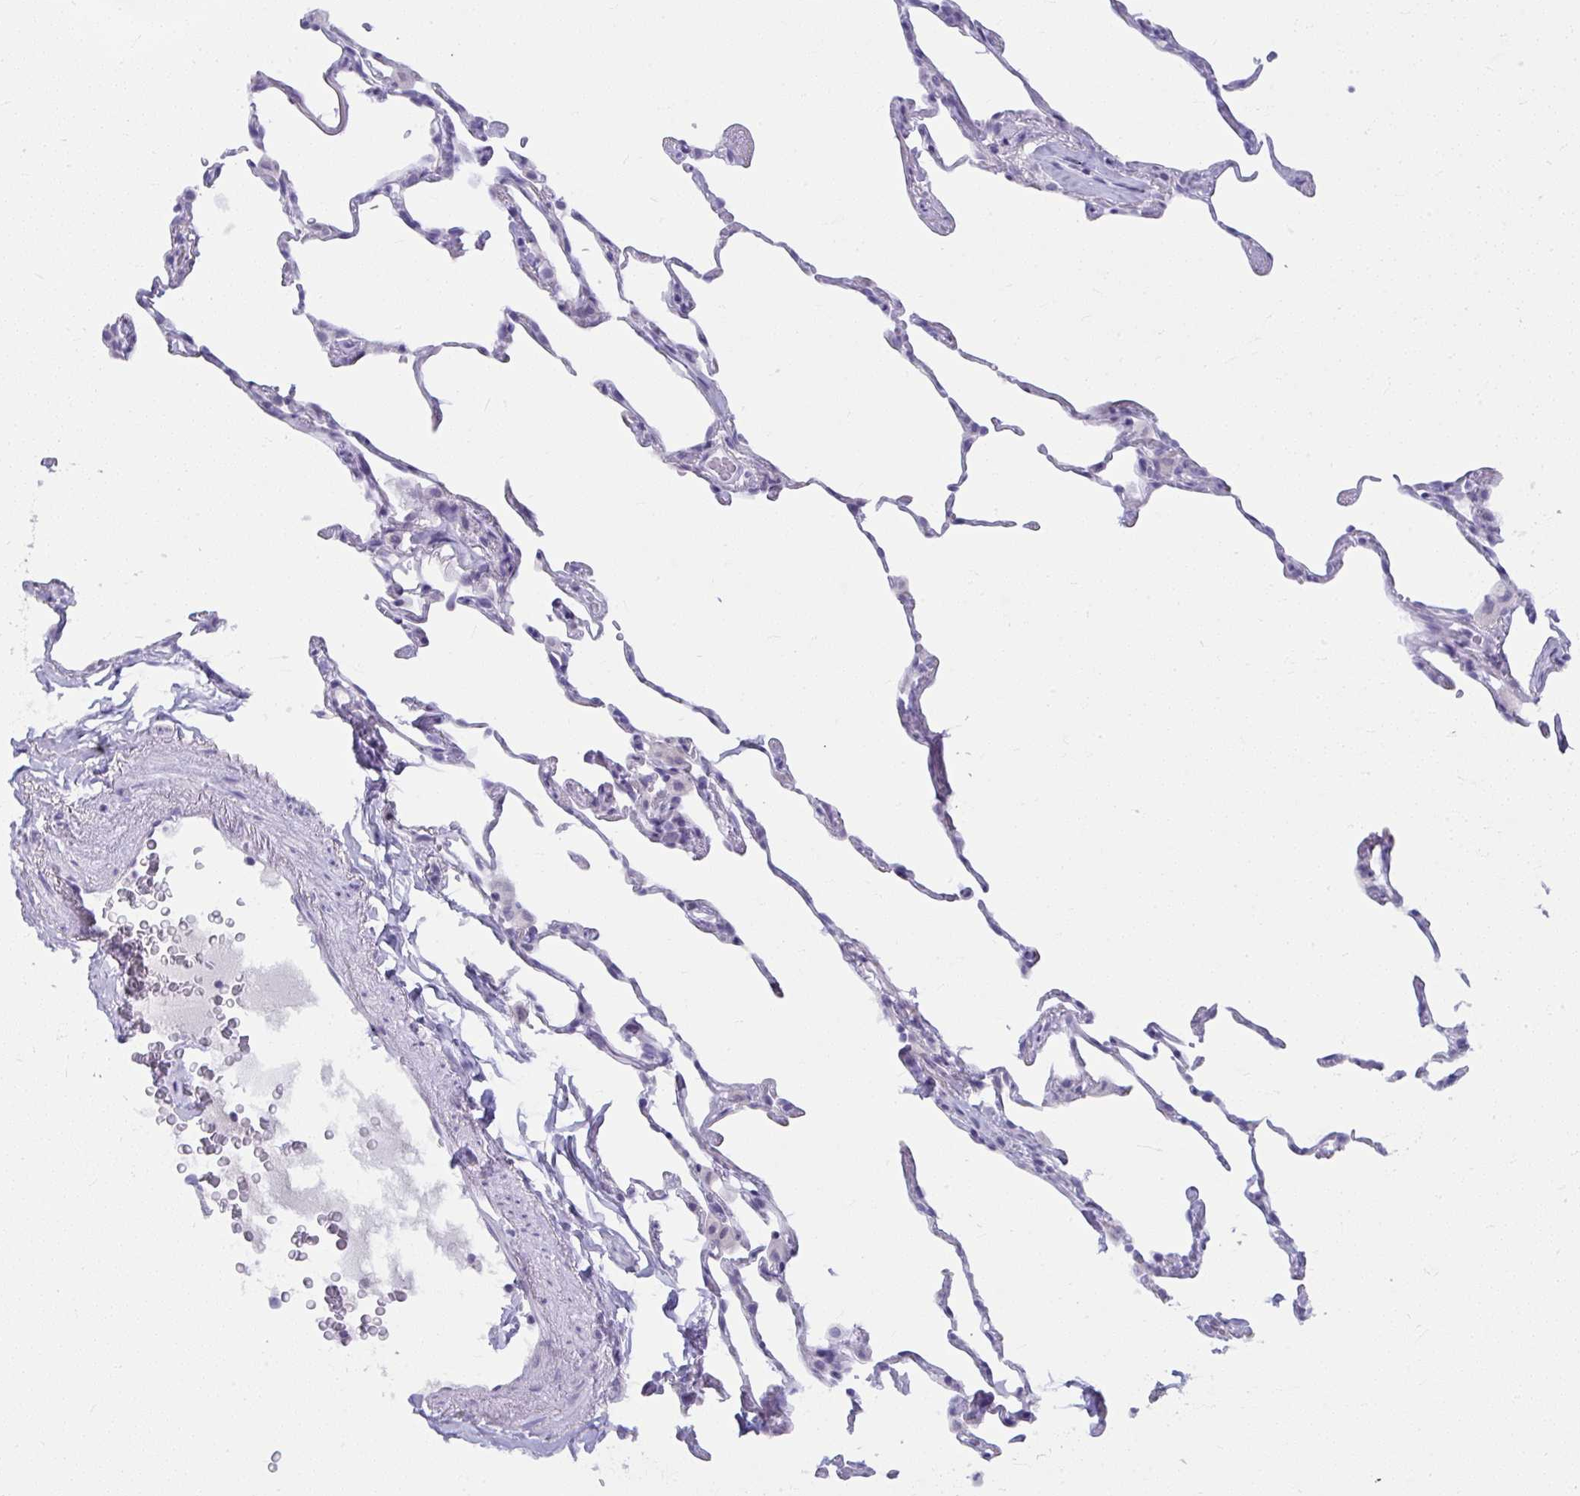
{"staining": {"intensity": "negative", "quantity": "none", "location": "none"}, "tissue": "lung", "cell_type": "Alveolar cells", "image_type": "normal", "snomed": [{"axis": "morphology", "description": "Normal tissue, NOS"}, {"axis": "topography", "description": "Lung"}], "caption": "Immunohistochemistry (IHC) micrograph of unremarkable lung stained for a protein (brown), which demonstrates no expression in alveolar cells.", "gene": "UGT3A2", "patient": {"sex": "female", "age": 57}}